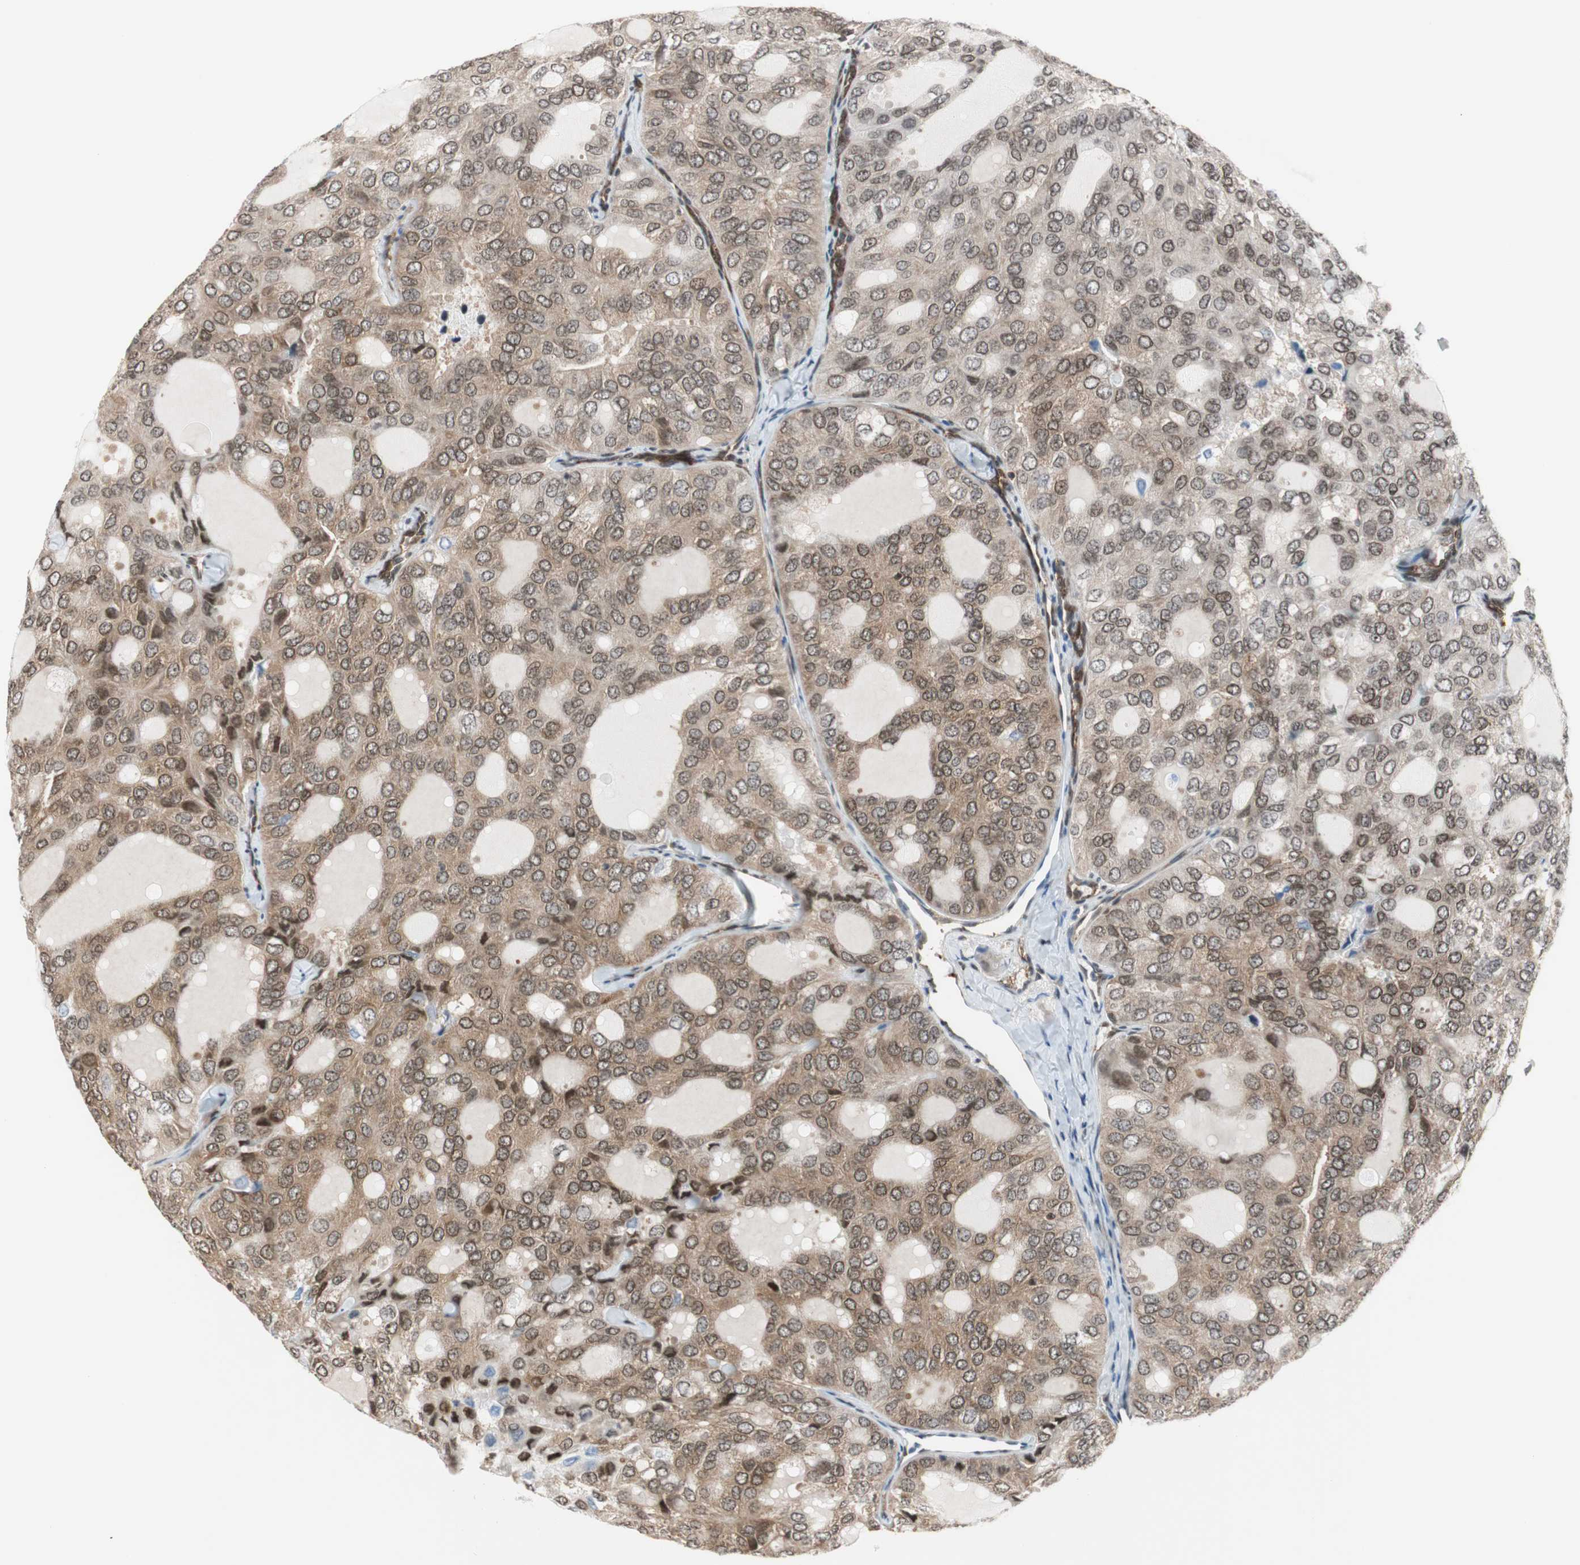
{"staining": {"intensity": "weak", "quantity": ">75%", "location": "cytoplasmic/membranous"}, "tissue": "thyroid cancer", "cell_type": "Tumor cells", "image_type": "cancer", "snomed": [{"axis": "morphology", "description": "Follicular adenoma carcinoma, NOS"}, {"axis": "topography", "description": "Thyroid gland"}], "caption": "Thyroid cancer (follicular adenoma carcinoma) stained for a protein (brown) exhibits weak cytoplasmic/membranous positive staining in approximately >75% of tumor cells.", "gene": "ZNF512B", "patient": {"sex": "male", "age": 75}}